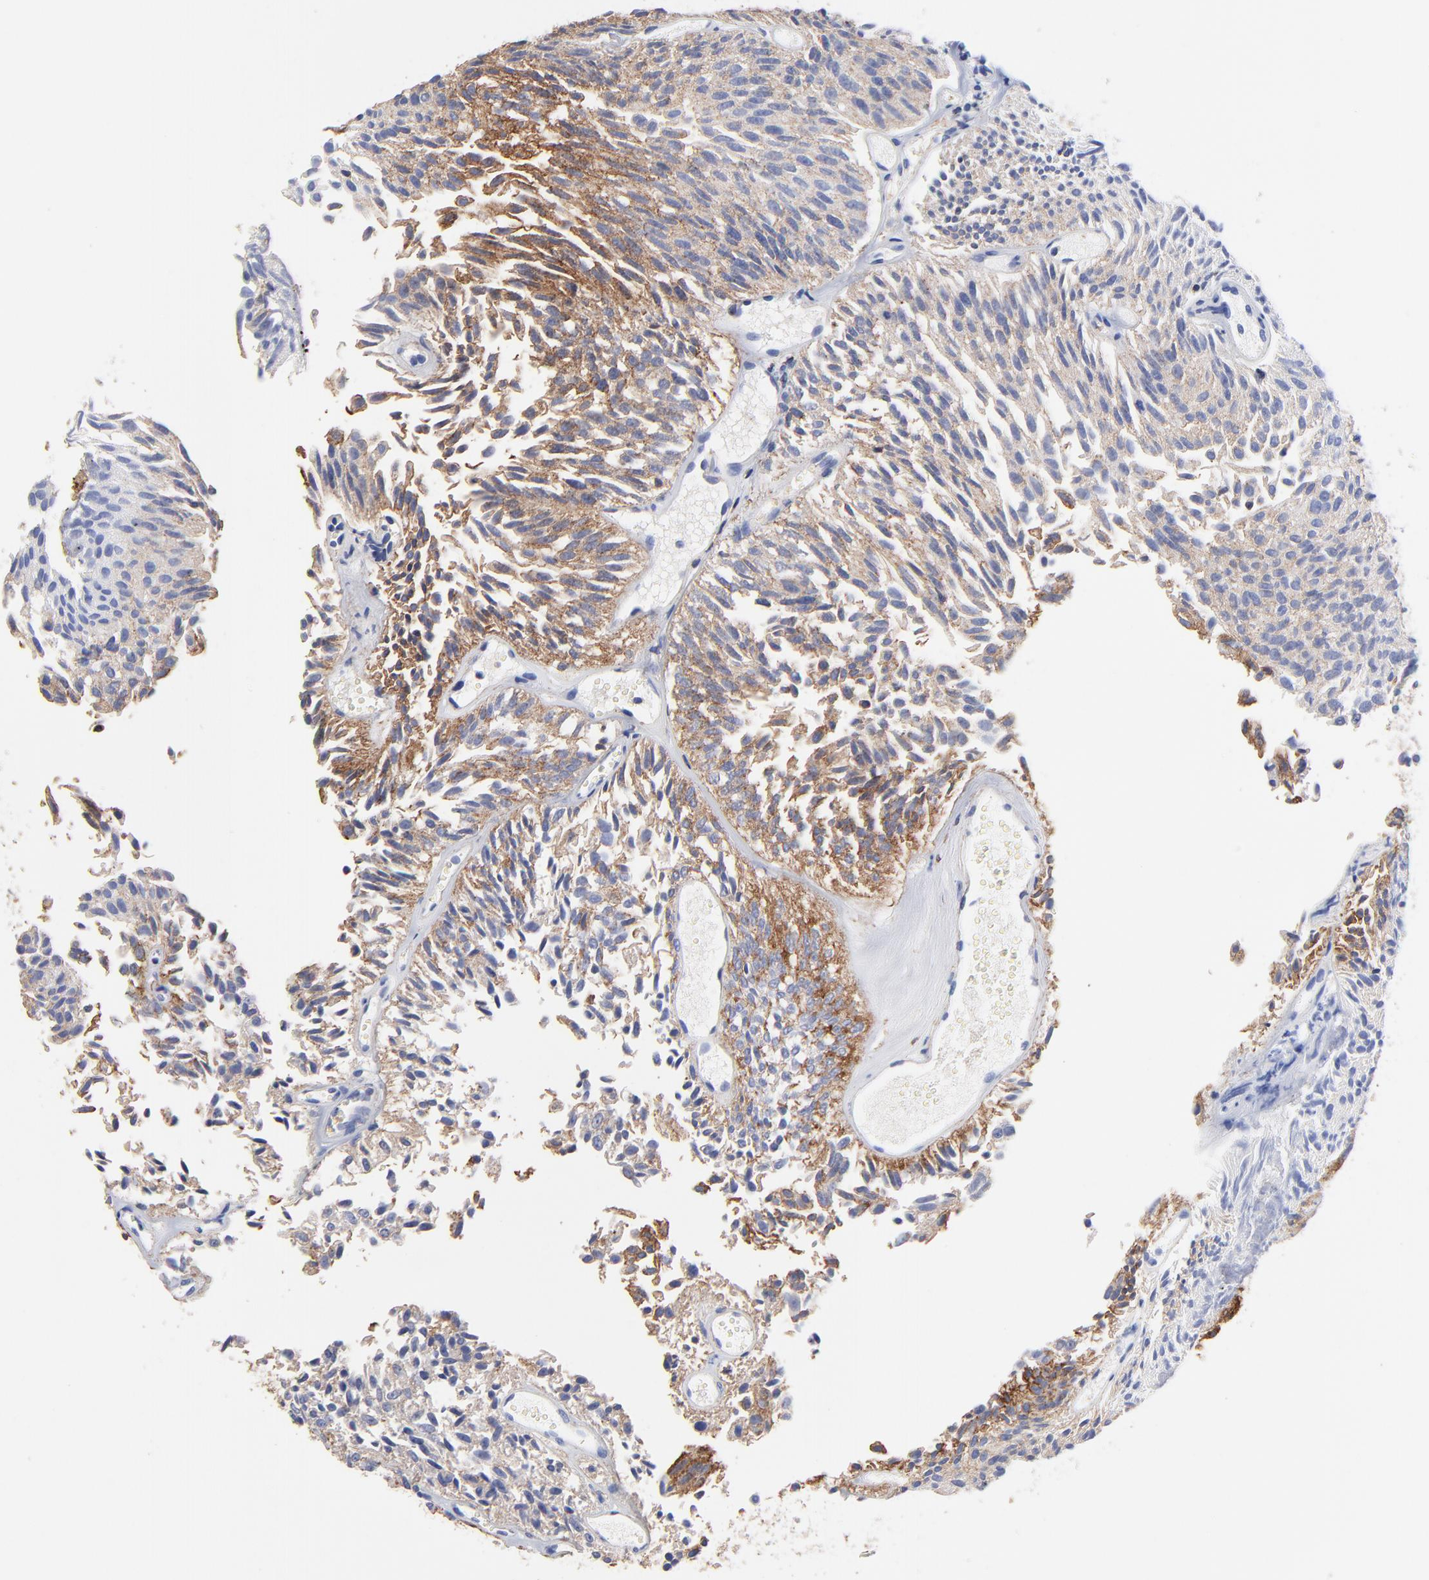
{"staining": {"intensity": "weak", "quantity": "25%-75%", "location": "cytoplasmic/membranous"}, "tissue": "urothelial cancer", "cell_type": "Tumor cells", "image_type": "cancer", "snomed": [{"axis": "morphology", "description": "Urothelial carcinoma, Low grade"}, {"axis": "topography", "description": "Urinary bladder"}], "caption": "Urothelial cancer tissue shows weak cytoplasmic/membranous expression in approximately 25%-75% of tumor cells Using DAB (brown) and hematoxylin (blue) stains, captured at high magnification using brightfield microscopy.", "gene": "ASL", "patient": {"sex": "male", "age": 76}}